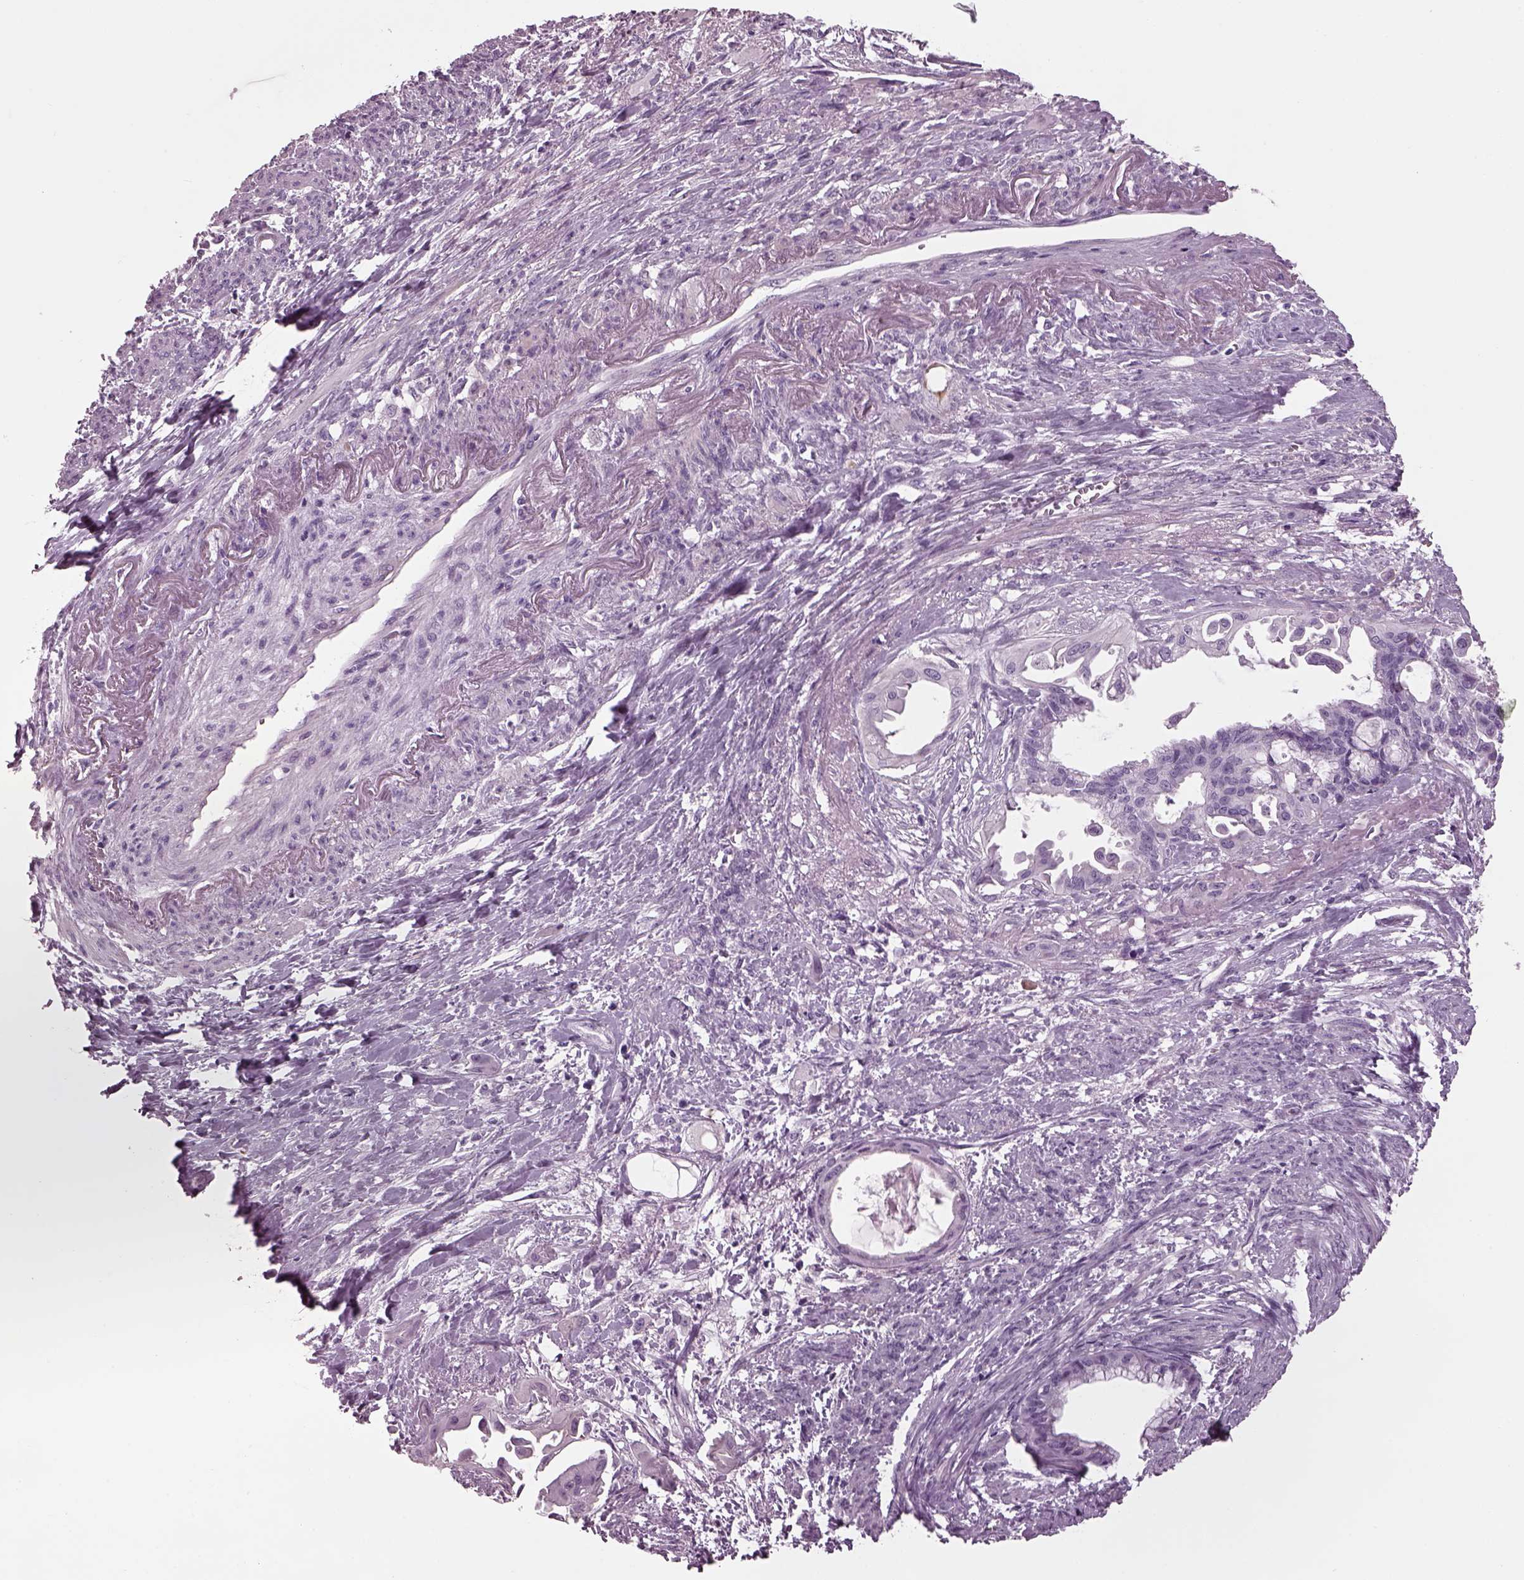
{"staining": {"intensity": "negative", "quantity": "none", "location": "none"}, "tissue": "endometrial cancer", "cell_type": "Tumor cells", "image_type": "cancer", "snomed": [{"axis": "morphology", "description": "Adenocarcinoma, NOS"}, {"axis": "topography", "description": "Endometrium"}], "caption": "Immunohistochemical staining of human endometrial adenocarcinoma exhibits no significant positivity in tumor cells.", "gene": "DPYSL5", "patient": {"sex": "female", "age": 86}}